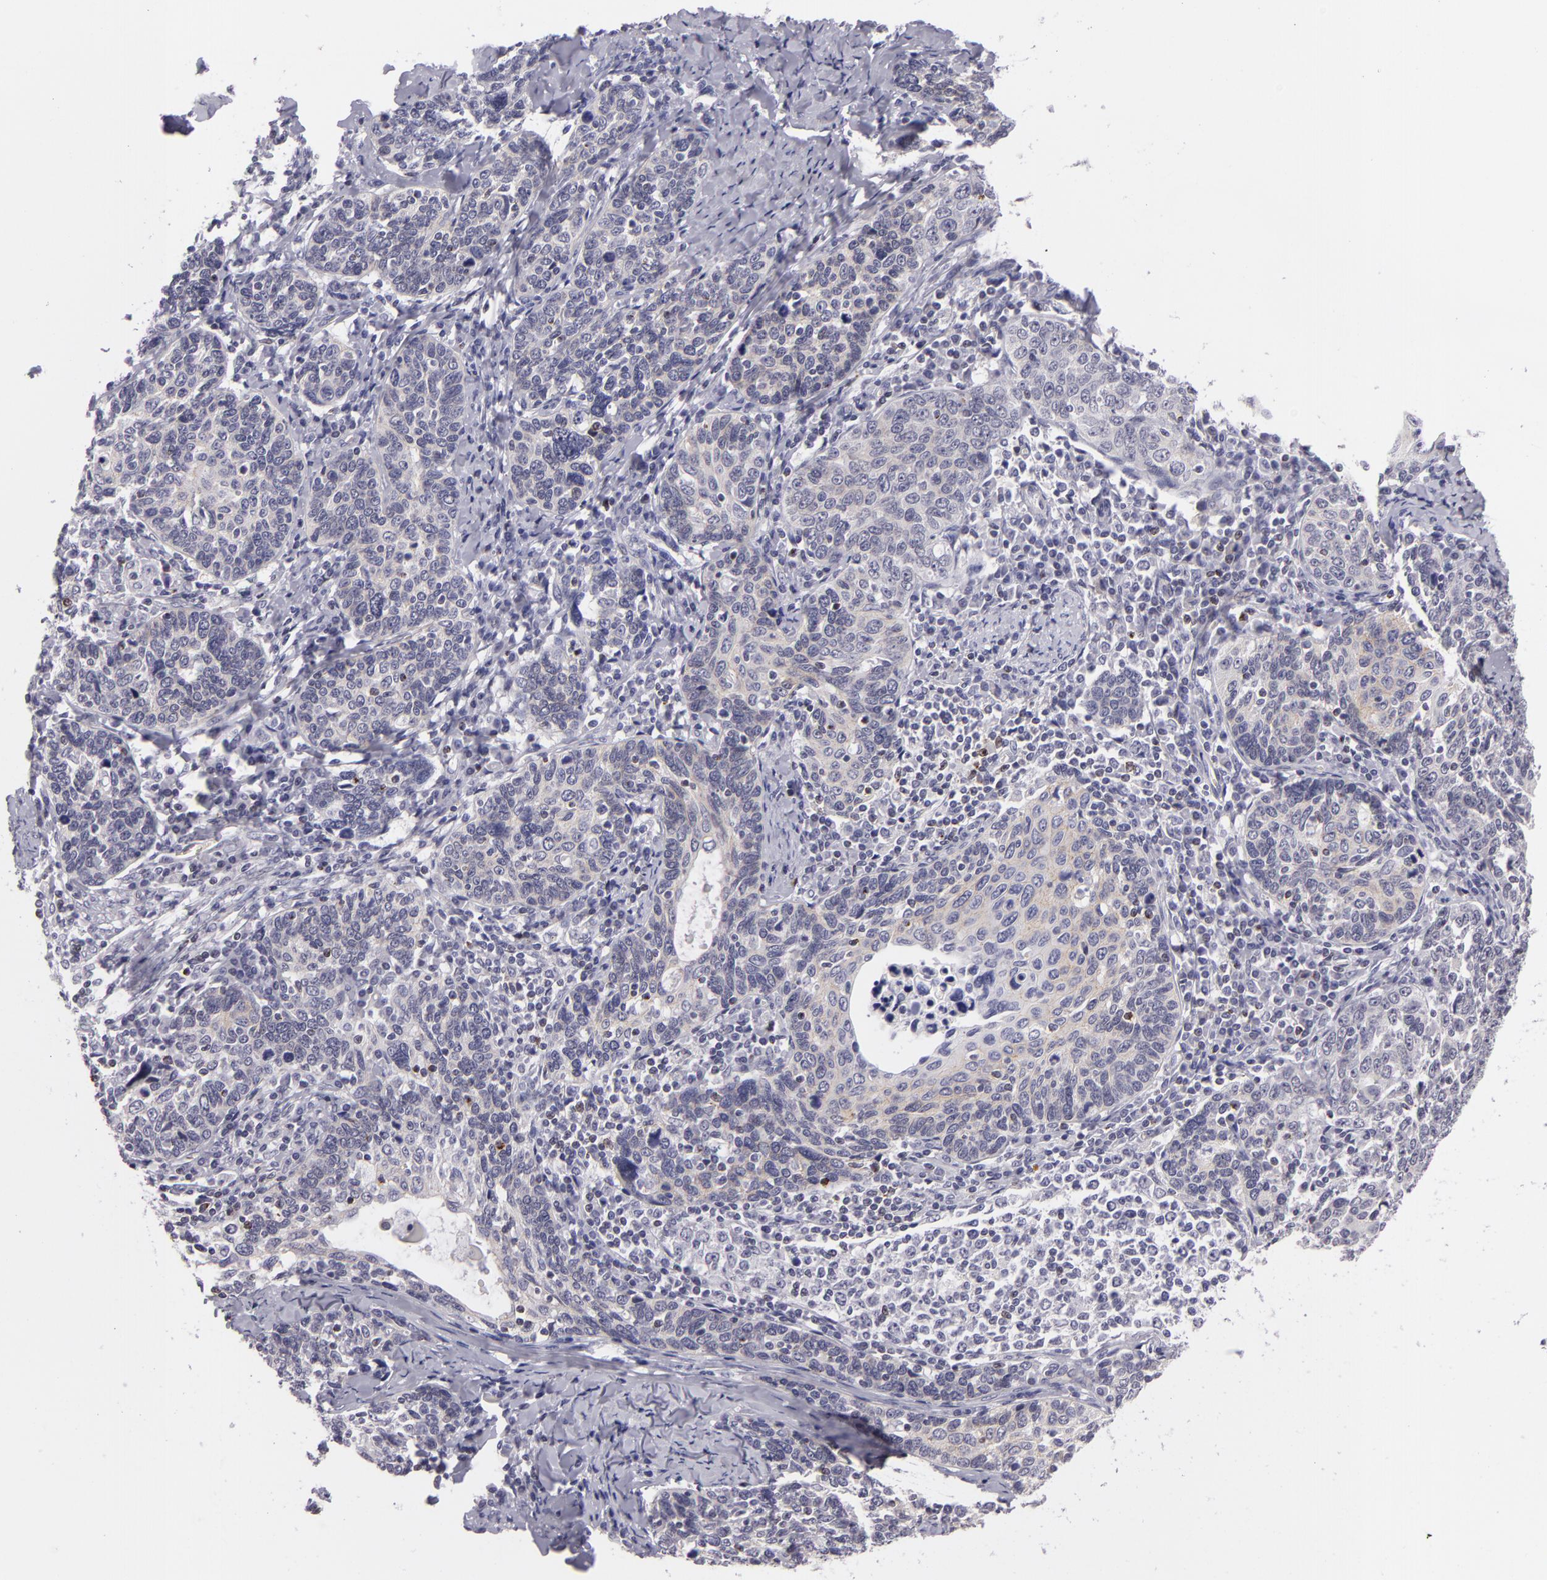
{"staining": {"intensity": "negative", "quantity": "none", "location": "none"}, "tissue": "cervical cancer", "cell_type": "Tumor cells", "image_type": "cancer", "snomed": [{"axis": "morphology", "description": "Squamous cell carcinoma, NOS"}, {"axis": "topography", "description": "Cervix"}], "caption": "There is no significant positivity in tumor cells of cervical cancer (squamous cell carcinoma). The staining is performed using DAB brown chromogen with nuclei counter-stained in using hematoxylin.", "gene": "CTNNB1", "patient": {"sex": "female", "age": 41}}